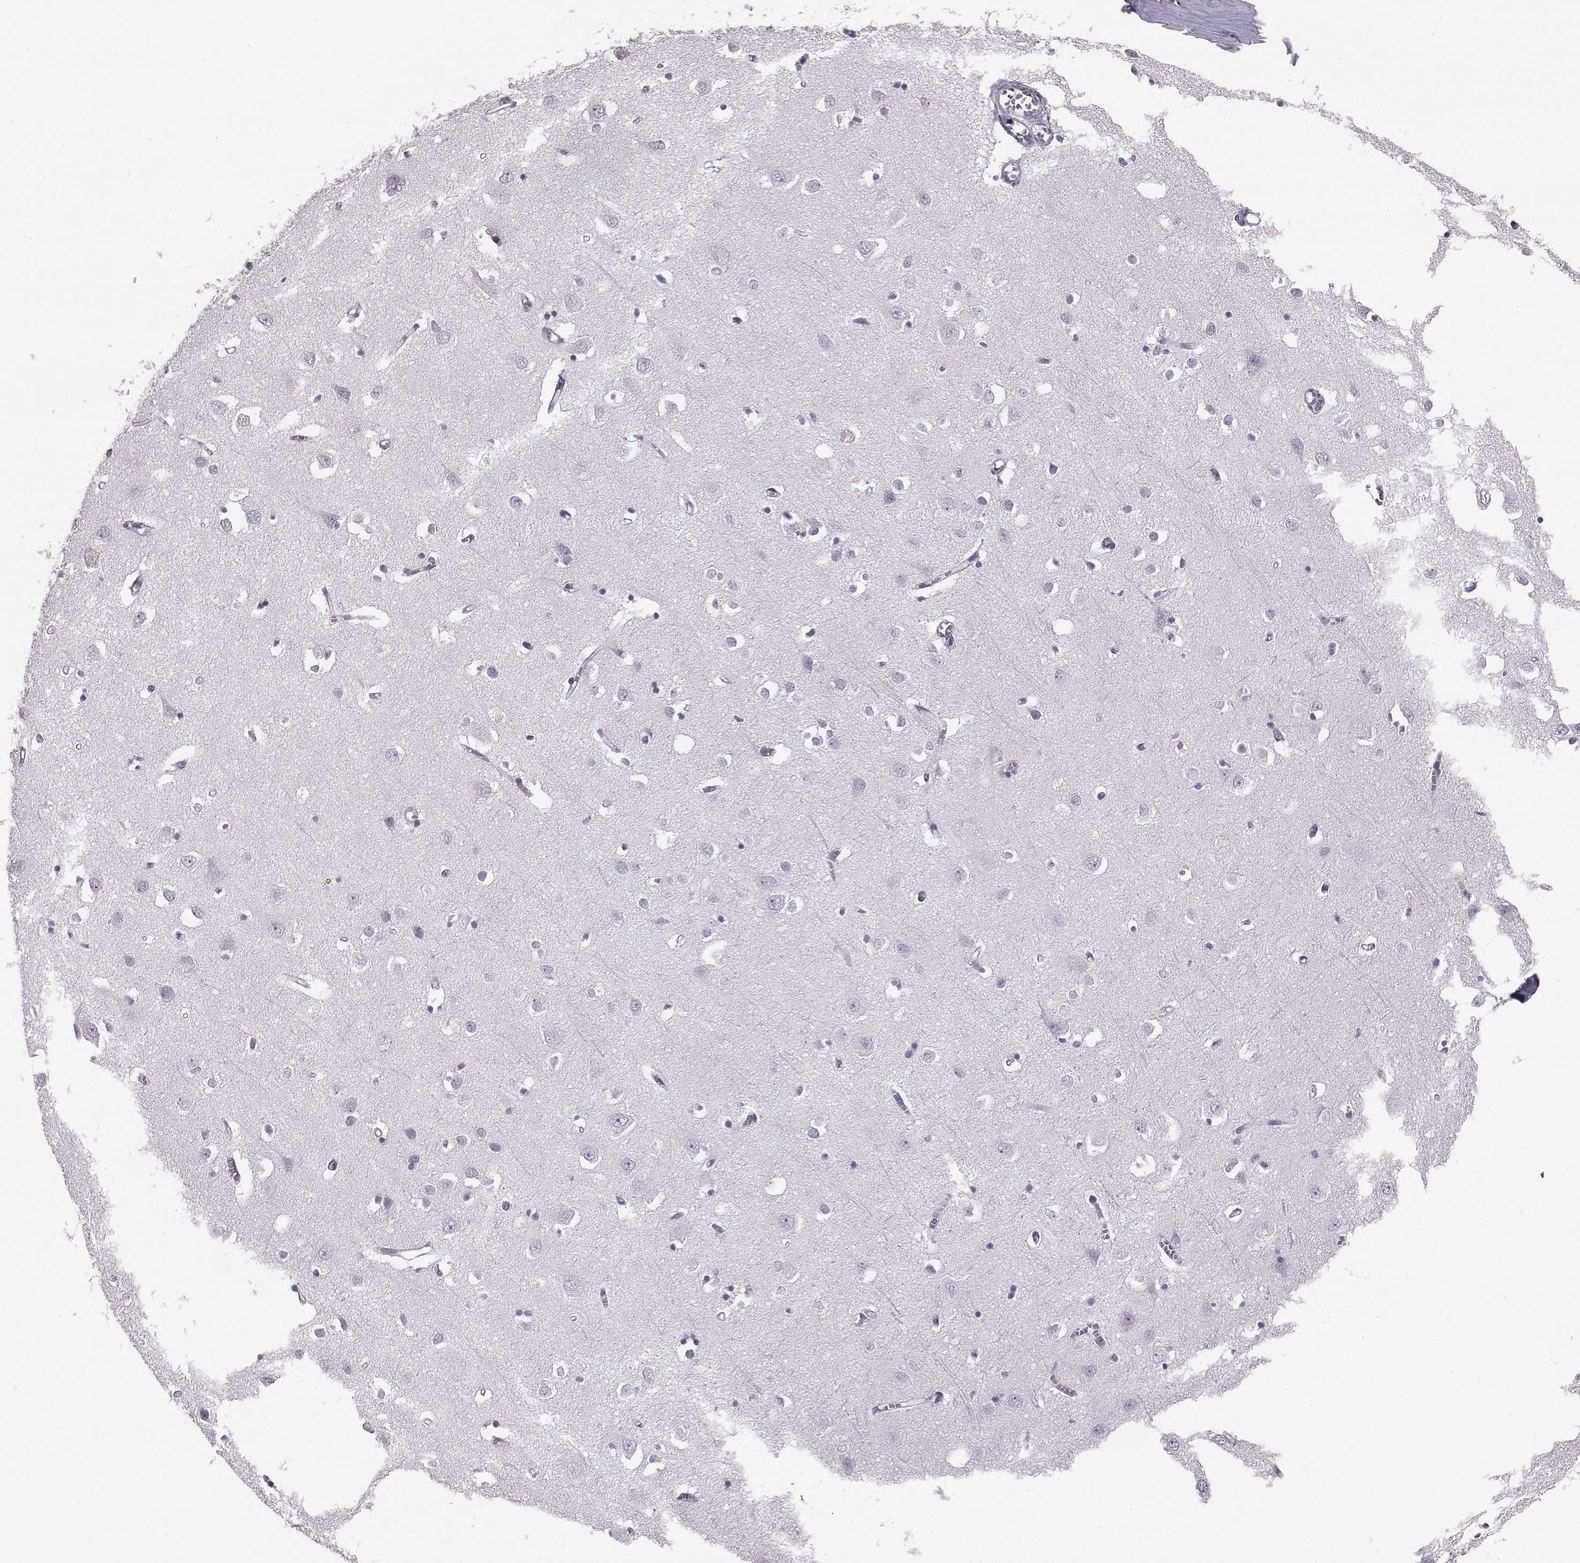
{"staining": {"intensity": "negative", "quantity": "none", "location": "none"}, "tissue": "cerebral cortex", "cell_type": "Endothelial cells", "image_type": "normal", "snomed": [{"axis": "morphology", "description": "Normal tissue, NOS"}, {"axis": "topography", "description": "Cerebral cortex"}], "caption": "Protein analysis of unremarkable cerebral cortex displays no significant staining in endothelial cells.", "gene": "BFSP2", "patient": {"sex": "male", "age": 70}}